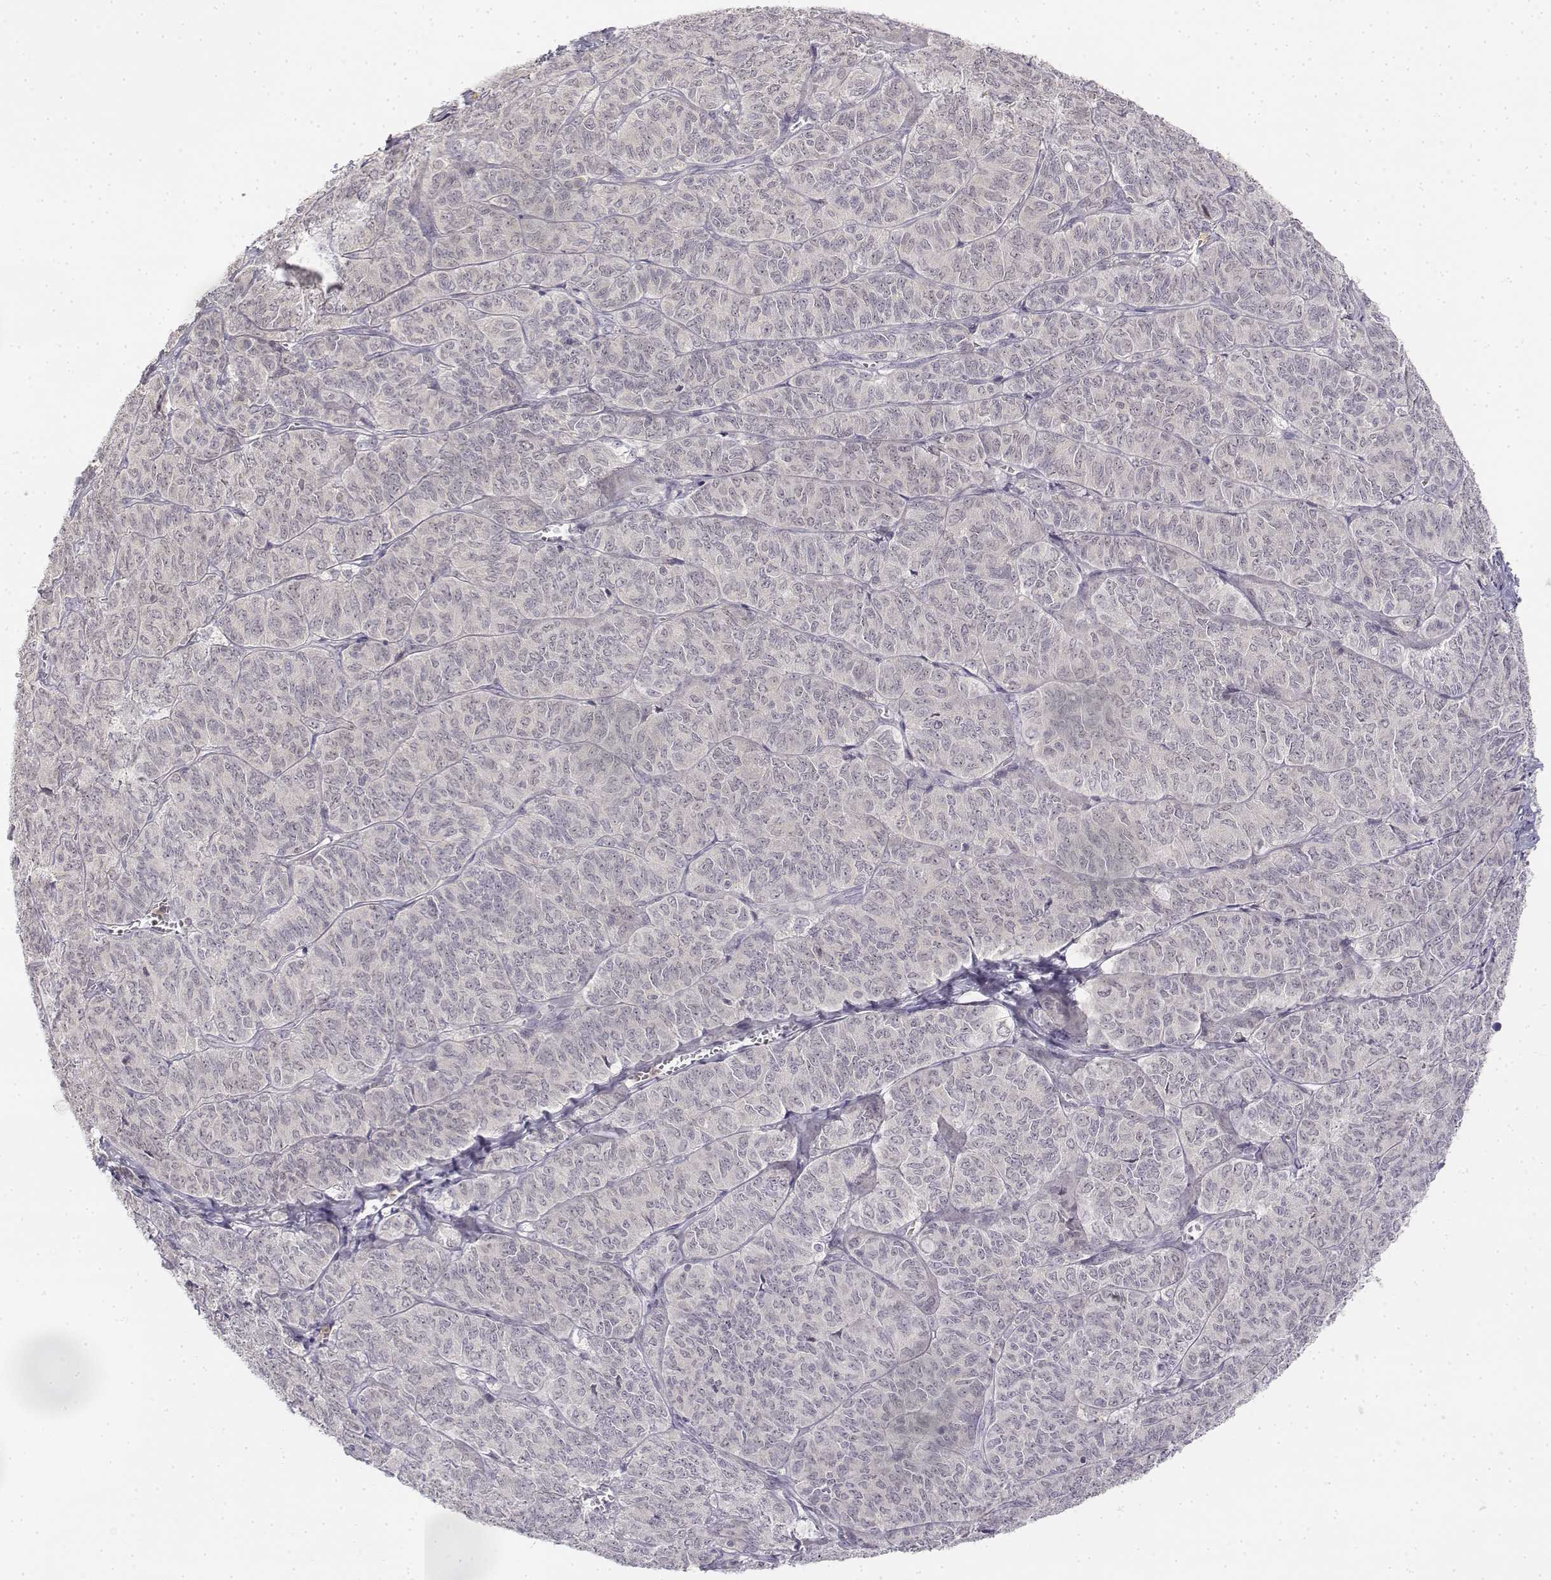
{"staining": {"intensity": "negative", "quantity": "none", "location": "none"}, "tissue": "ovarian cancer", "cell_type": "Tumor cells", "image_type": "cancer", "snomed": [{"axis": "morphology", "description": "Carcinoma, endometroid"}, {"axis": "topography", "description": "Ovary"}], "caption": "This is a histopathology image of immunohistochemistry staining of ovarian endometroid carcinoma, which shows no staining in tumor cells.", "gene": "GLIPR1L2", "patient": {"sex": "female", "age": 80}}